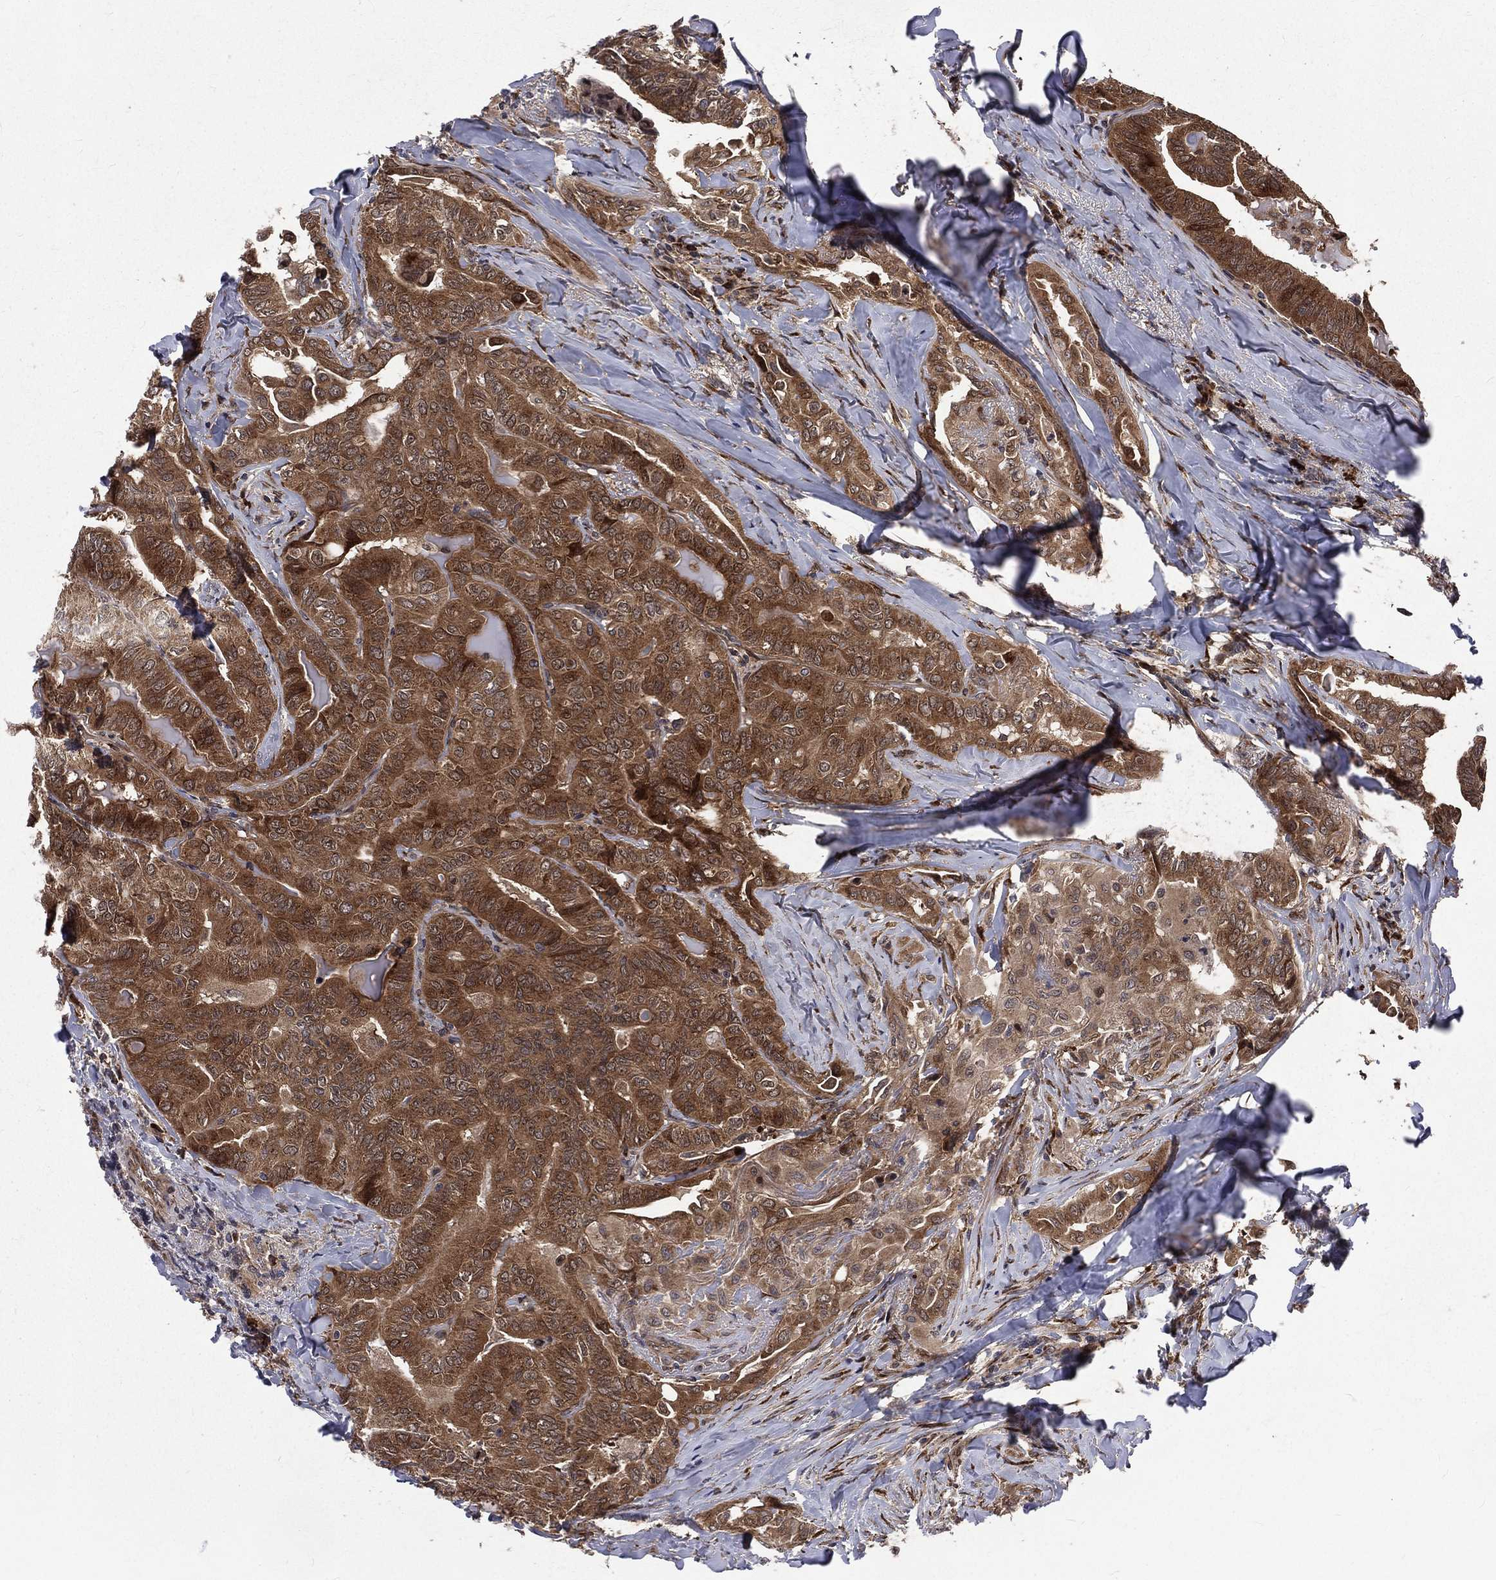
{"staining": {"intensity": "moderate", "quantity": ">75%", "location": "cytoplasmic/membranous"}, "tissue": "thyroid cancer", "cell_type": "Tumor cells", "image_type": "cancer", "snomed": [{"axis": "morphology", "description": "Papillary adenocarcinoma, NOS"}, {"axis": "topography", "description": "Thyroid gland"}], "caption": "Approximately >75% of tumor cells in human thyroid papillary adenocarcinoma display moderate cytoplasmic/membranous protein staining as visualized by brown immunohistochemical staining.", "gene": "ARL3", "patient": {"sex": "female", "age": 68}}